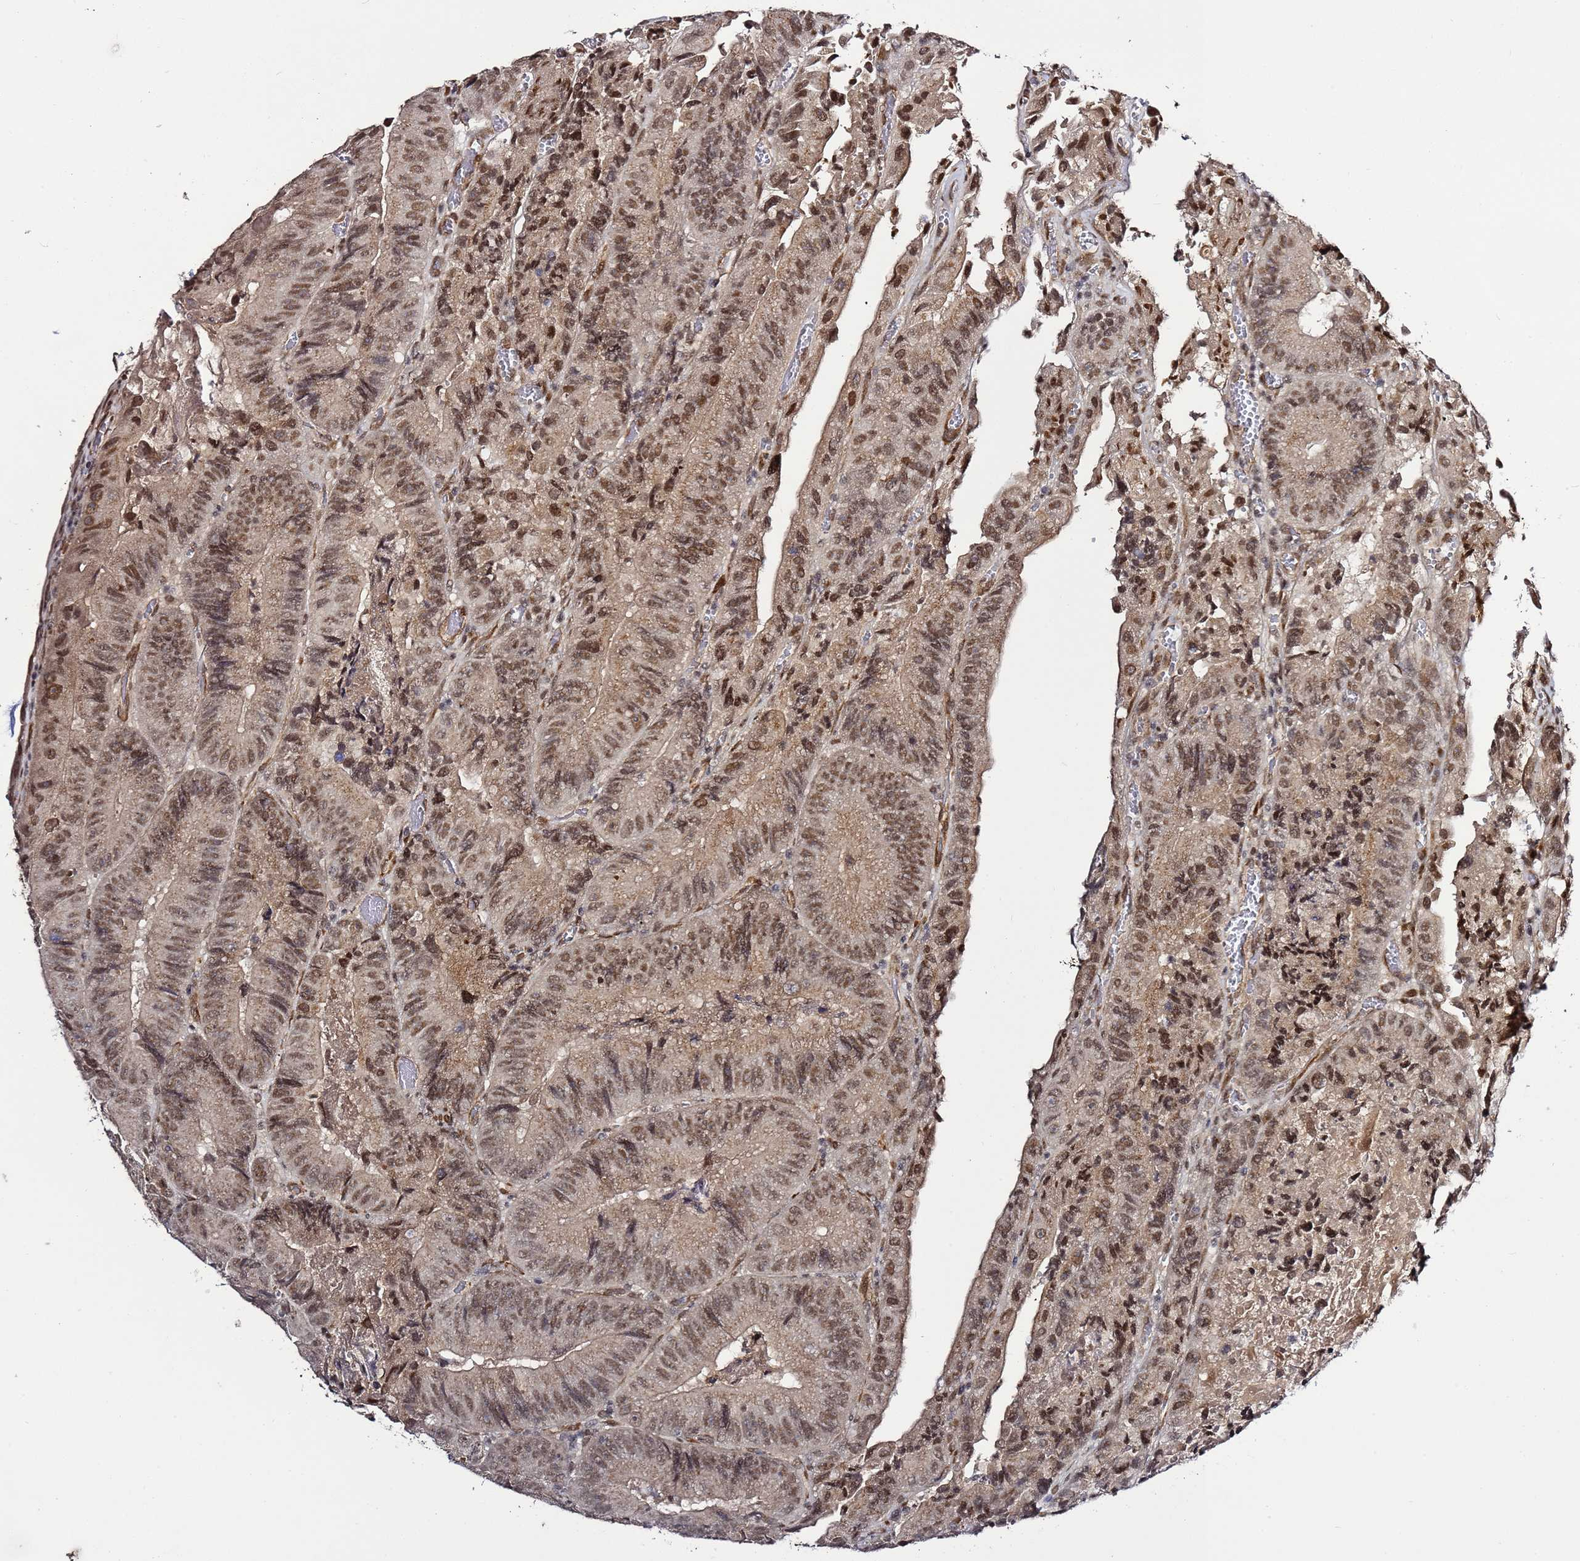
{"staining": {"intensity": "moderate", "quantity": ">75%", "location": "nuclear"}, "tissue": "colorectal cancer", "cell_type": "Tumor cells", "image_type": "cancer", "snomed": [{"axis": "morphology", "description": "Adenocarcinoma, NOS"}, {"axis": "topography", "description": "Colon"}], "caption": "Immunohistochemistry of adenocarcinoma (colorectal) exhibits medium levels of moderate nuclear staining in about >75% of tumor cells.", "gene": "POLR2D", "patient": {"sex": "female", "age": 86}}